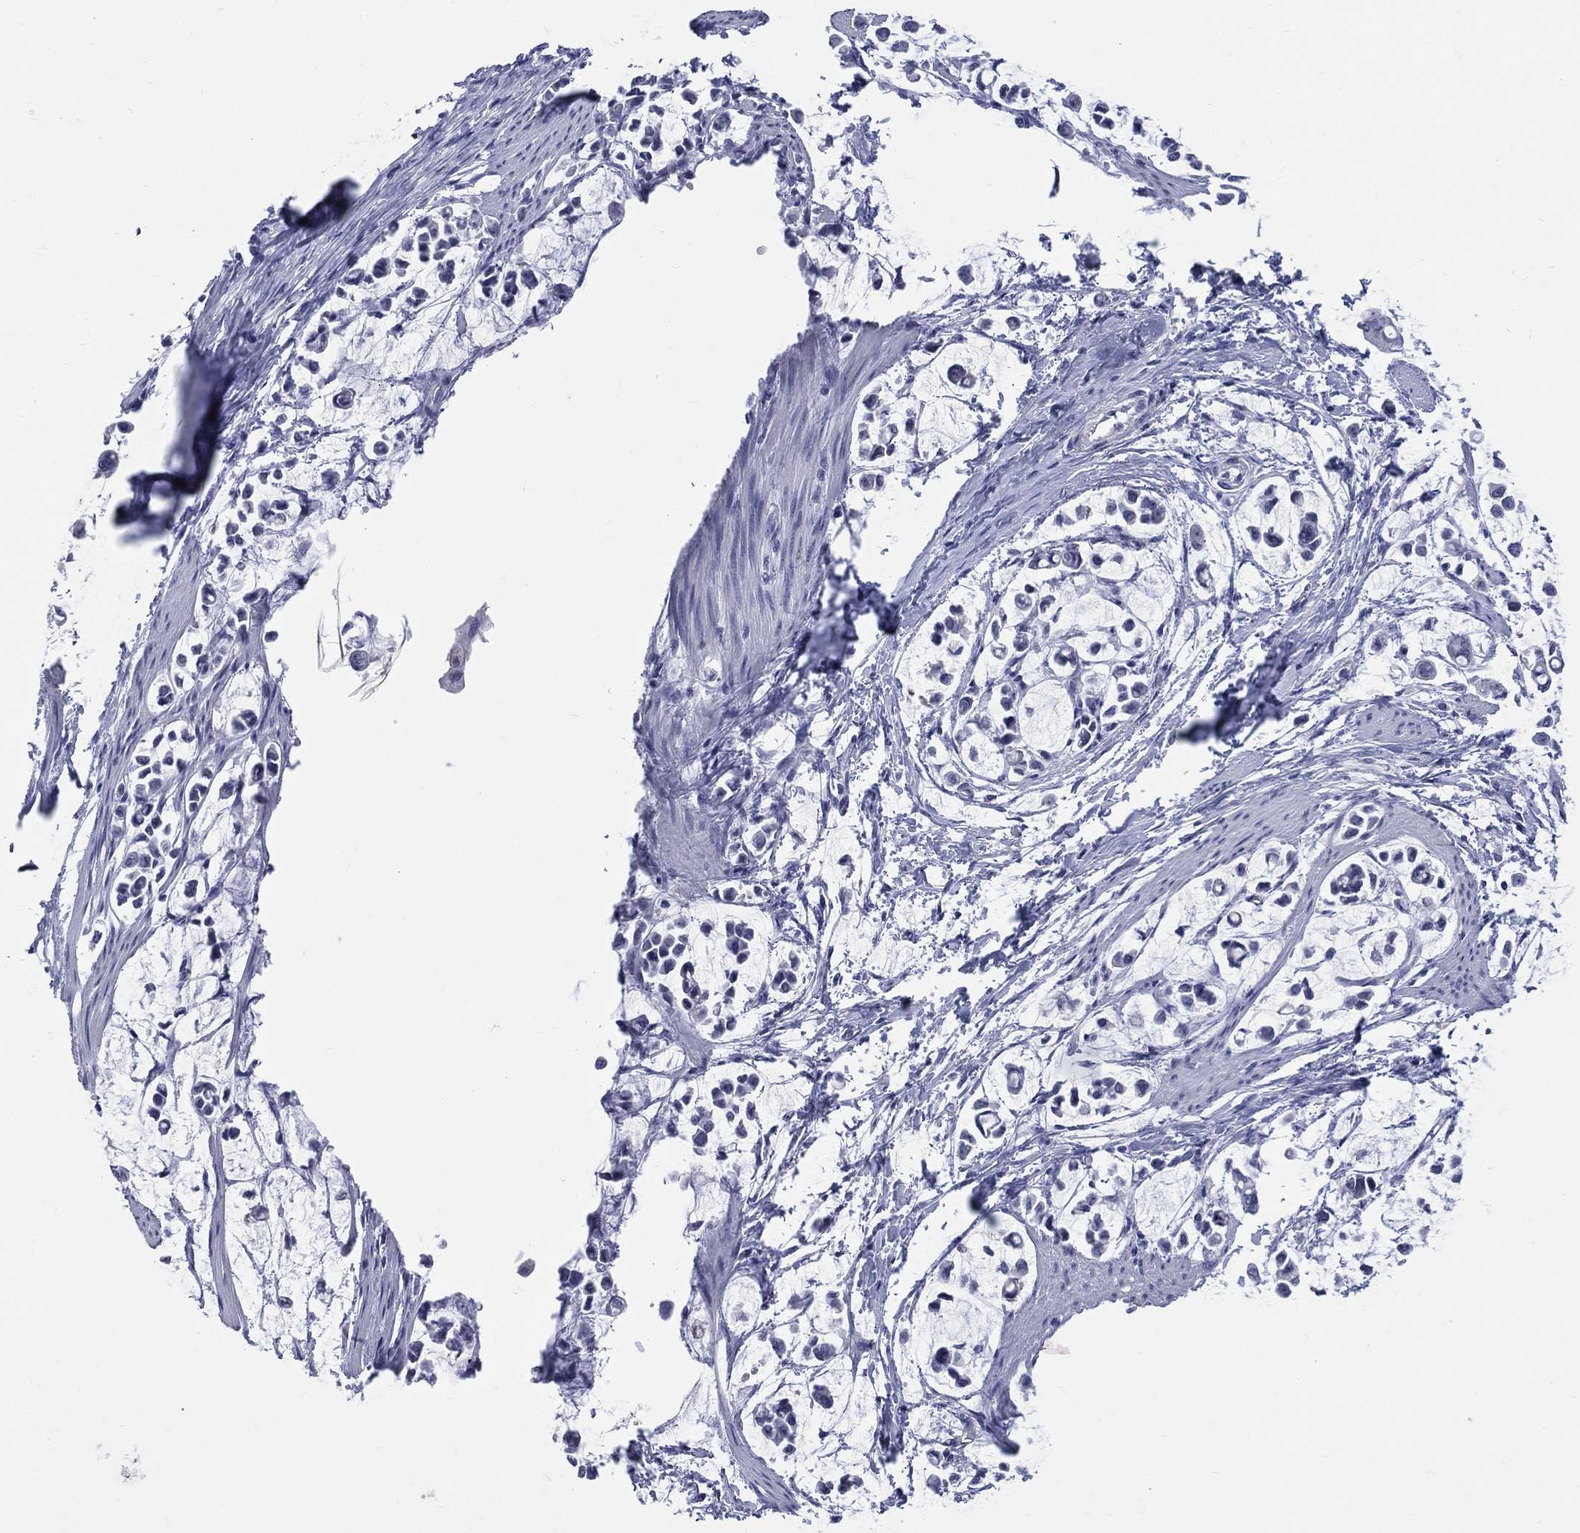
{"staining": {"intensity": "negative", "quantity": "none", "location": "none"}, "tissue": "stomach cancer", "cell_type": "Tumor cells", "image_type": "cancer", "snomed": [{"axis": "morphology", "description": "Adenocarcinoma, NOS"}, {"axis": "topography", "description": "Stomach"}], "caption": "Protein analysis of stomach adenocarcinoma exhibits no significant expression in tumor cells. Nuclei are stained in blue.", "gene": "MLLT10", "patient": {"sex": "male", "age": 82}}